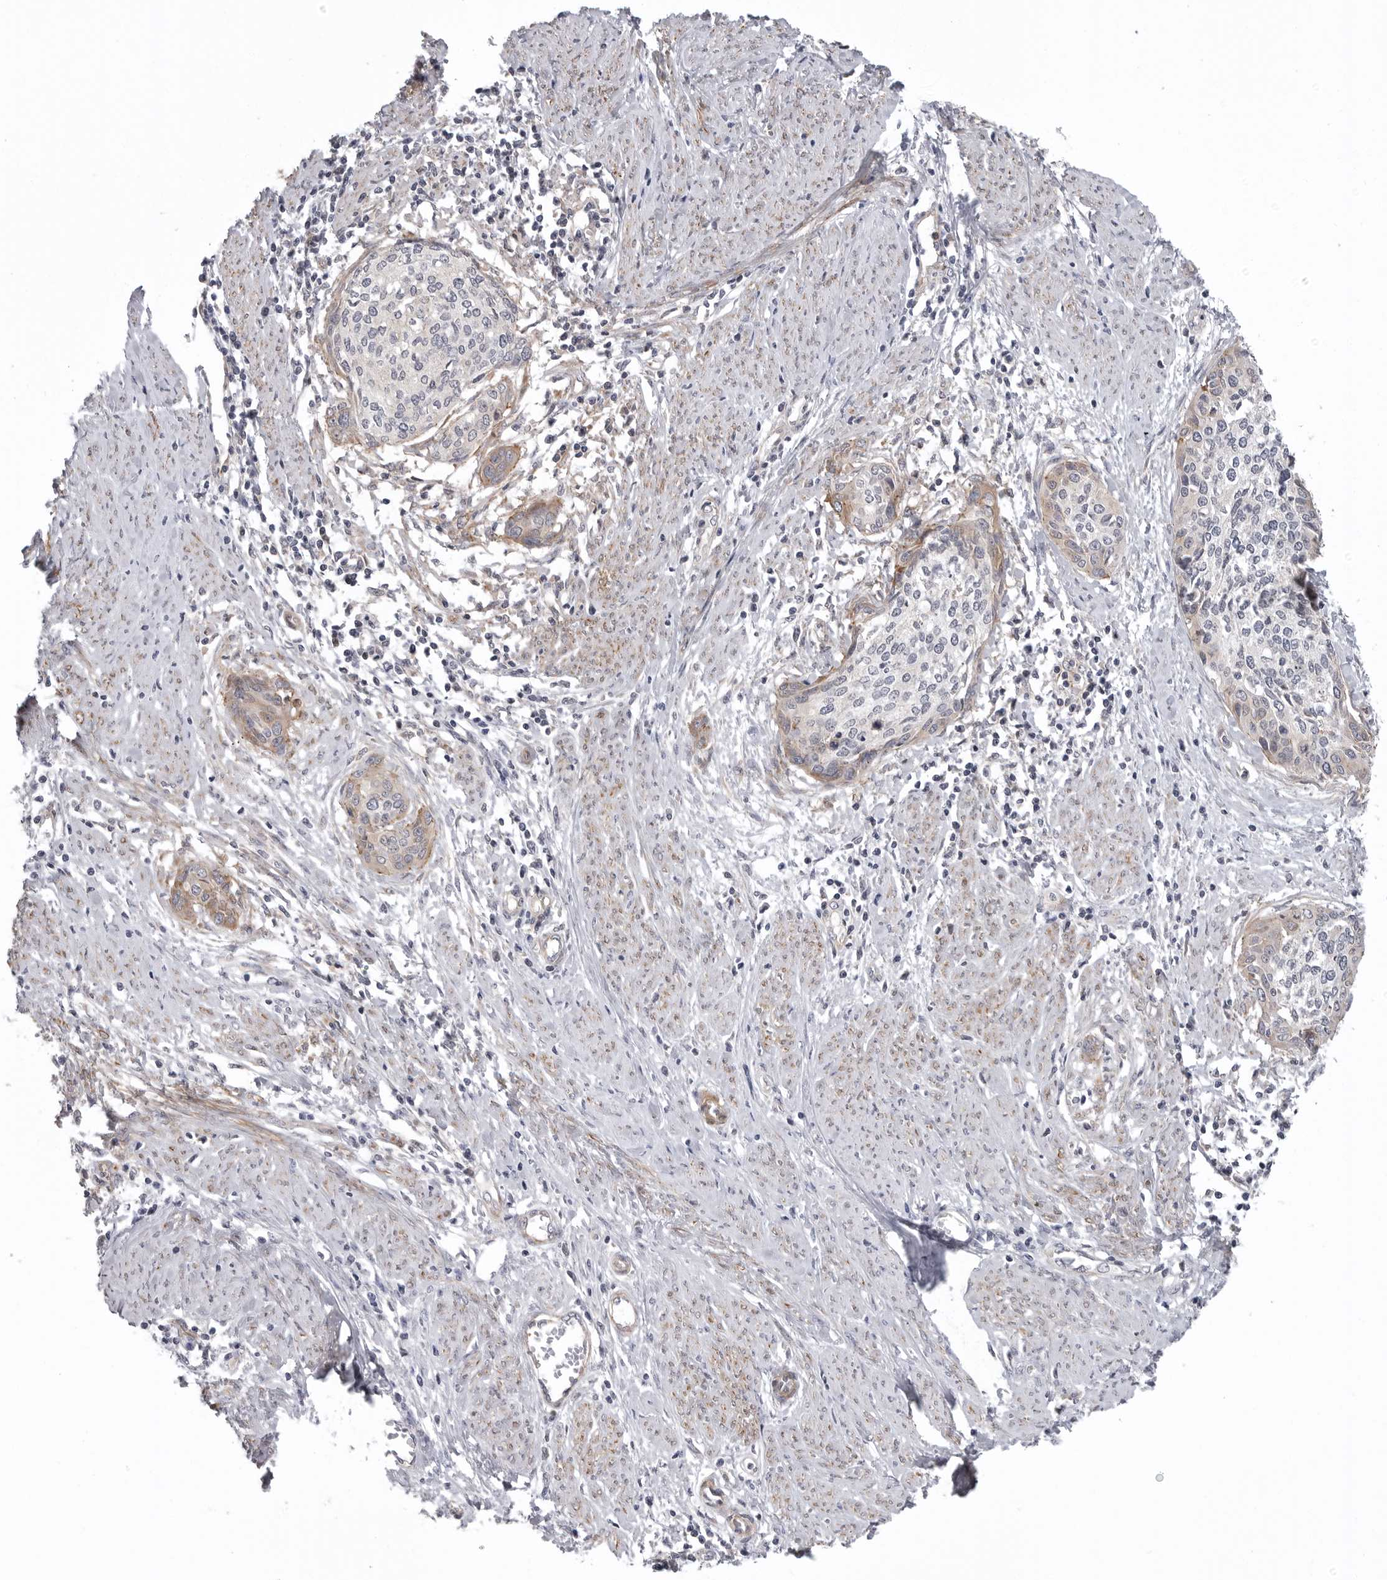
{"staining": {"intensity": "weak", "quantity": "<25%", "location": "cytoplasmic/membranous"}, "tissue": "cervical cancer", "cell_type": "Tumor cells", "image_type": "cancer", "snomed": [{"axis": "morphology", "description": "Squamous cell carcinoma, NOS"}, {"axis": "topography", "description": "Cervix"}], "caption": "DAB (3,3'-diaminobenzidine) immunohistochemical staining of human cervical squamous cell carcinoma reveals no significant positivity in tumor cells.", "gene": "SCP2", "patient": {"sex": "female", "age": 37}}